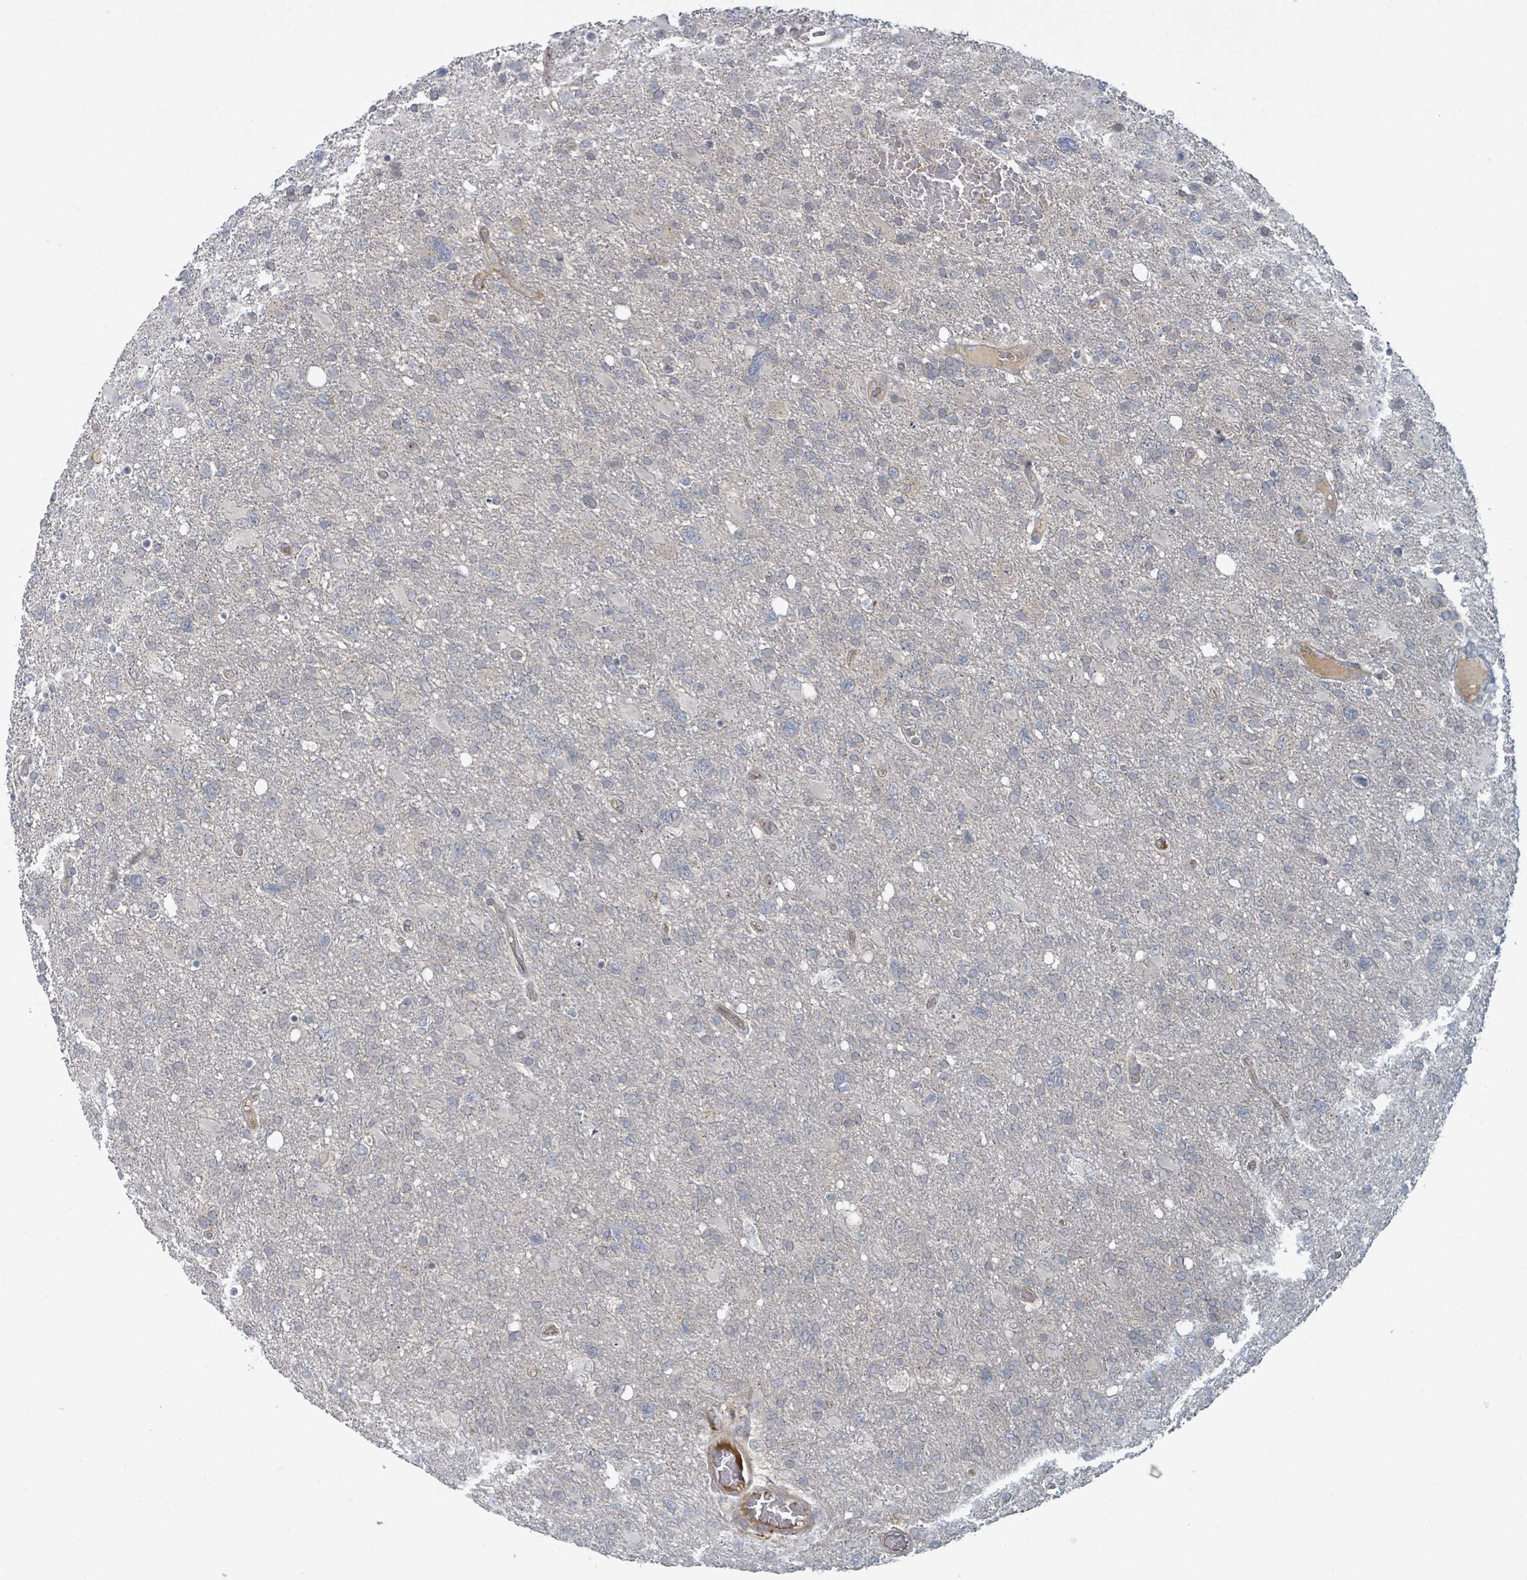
{"staining": {"intensity": "negative", "quantity": "none", "location": "none"}, "tissue": "glioma", "cell_type": "Tumor cells", "image_type": "cancer", "snomed": [{"axis": "morphology", "description": "Glioma, malignant, High grade"}, {"axis": "topography", "description": "Brain"}], "caption": "A histopathology image of malignant high-grade glioma stained for a protein demonstrates no brown staining in tumor cells.", "gene": "COL5A3", "patient": {"sex": "male", "age": 61}}